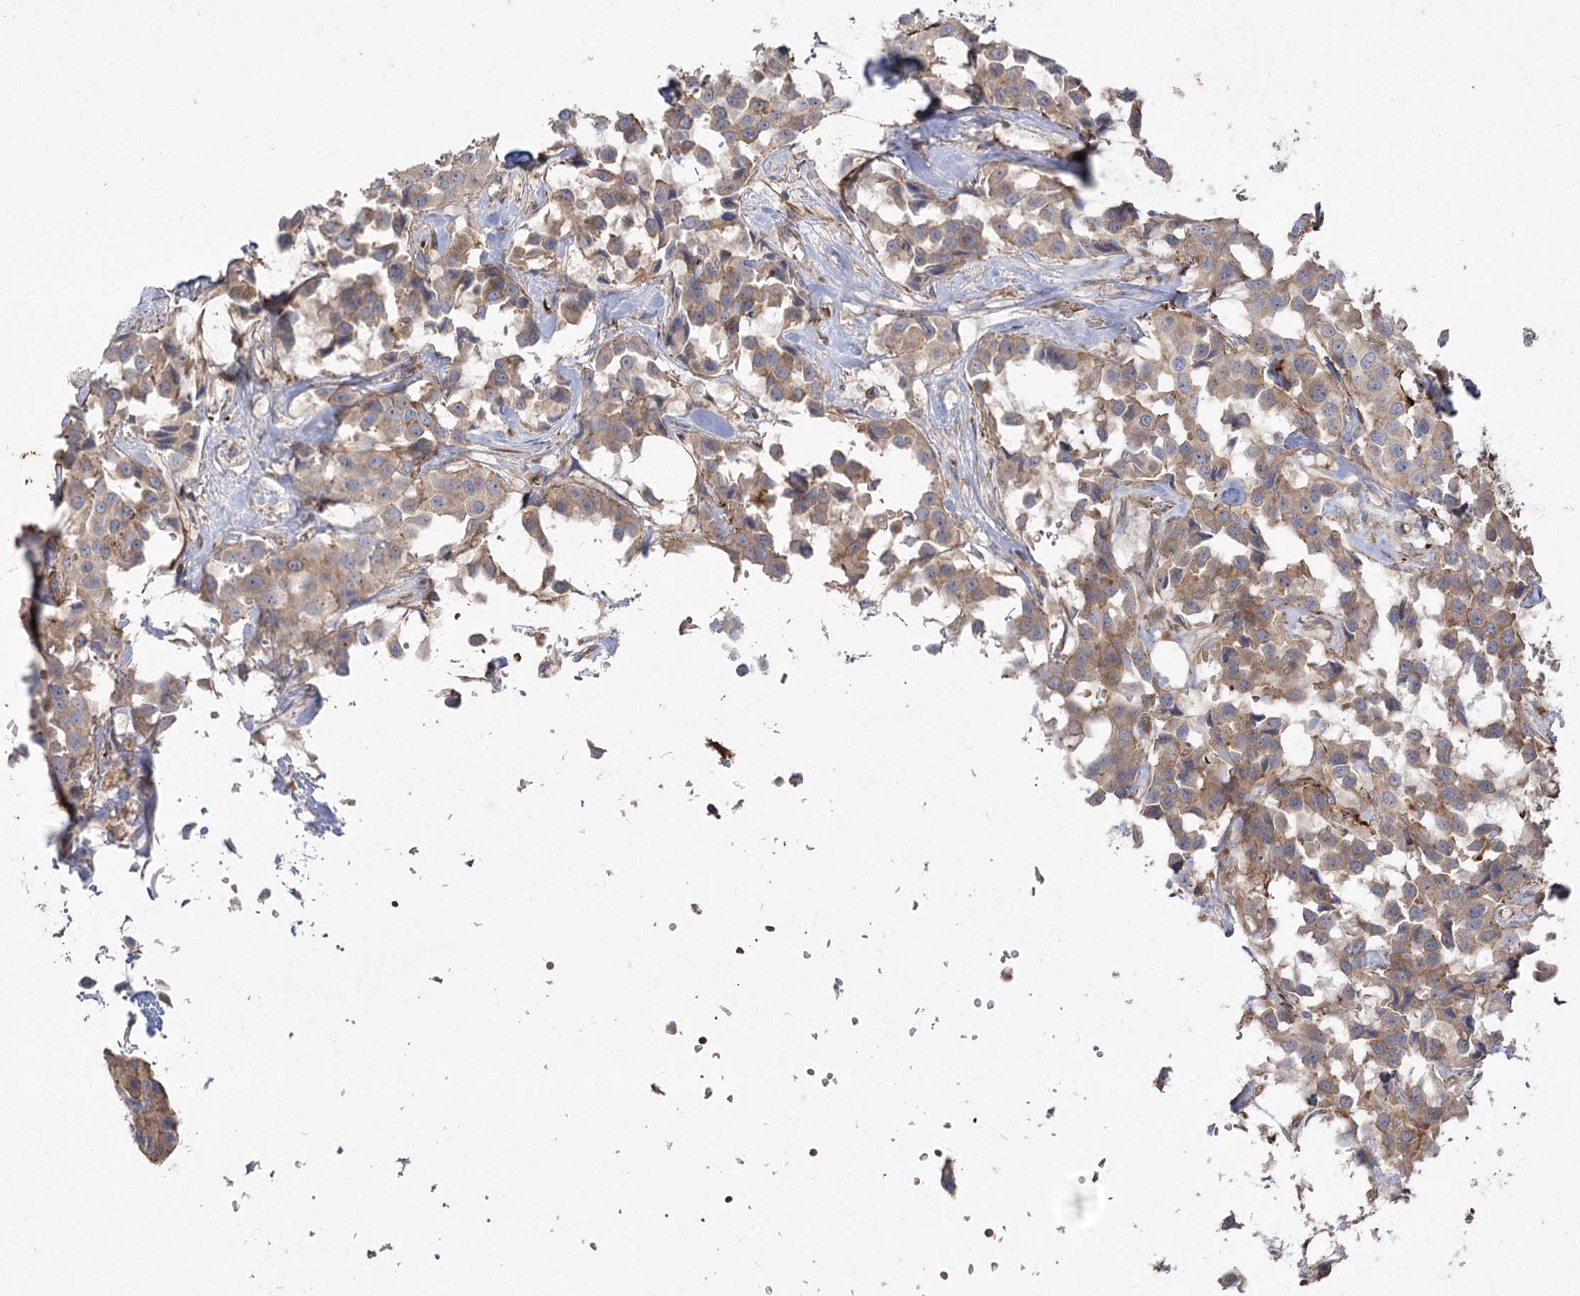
{"staining": {"intensity": "moderate", "quantity": ">75%", "location": "cytoplasmic/membranous"}, "tissue": "breast cancer", "cell_type": "Tumor cells", "image_type": "cancer", "snomed": [{"axis": "morphology", "description": "Duct carcinoma"}, {"axis": "topography", "description": "Breast"}], "caption": "Immunohistochemical staining of breast intraductal carcinoma shows medium levels of moderate cytoplasmic/membranous protein expression in about >75% of tumor cells.", "gene": "KIAA0825", "patient": {"sex": "female", "age": 80}}